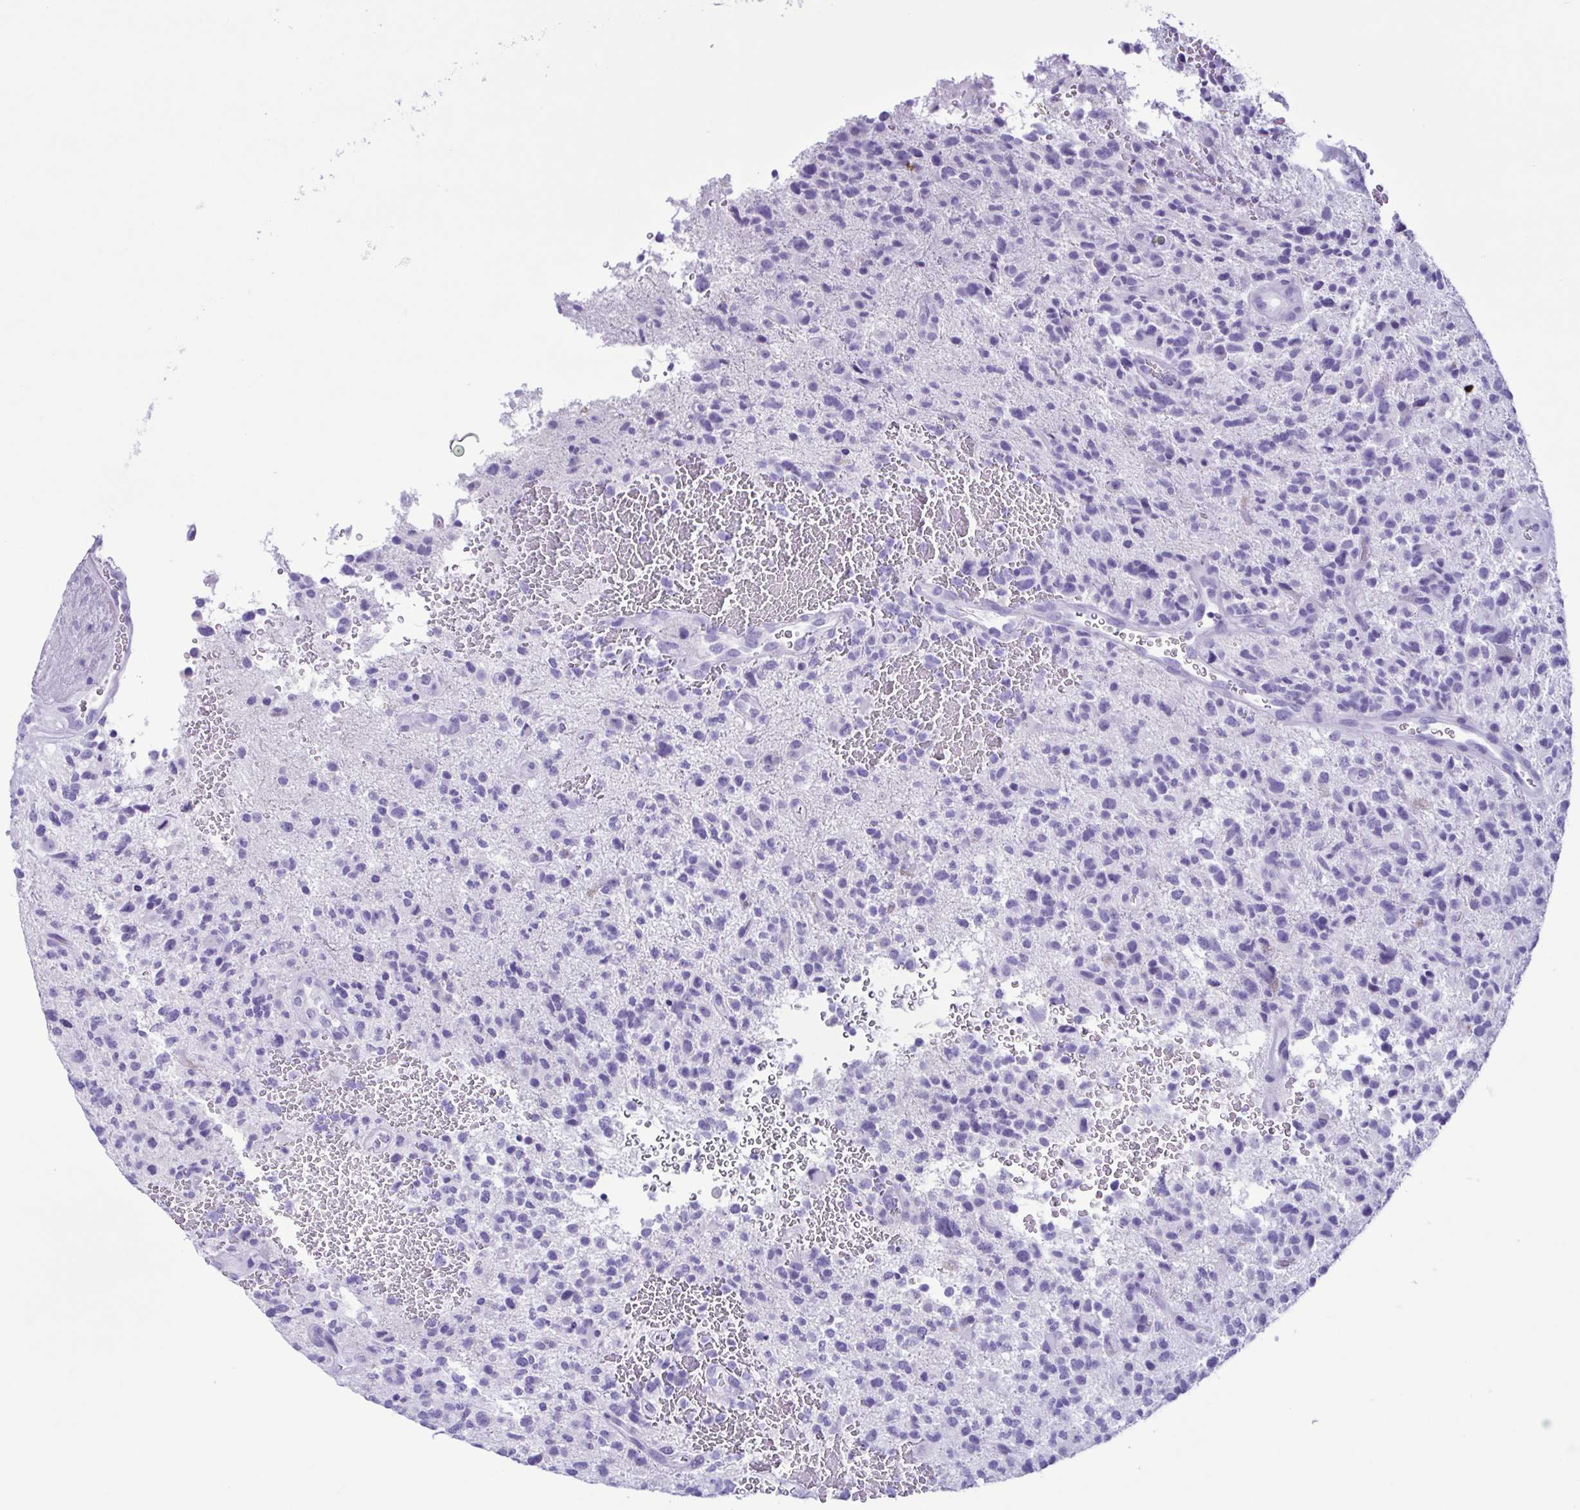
{"staining": {"intensity": "negative", "quantity": "none", "location": "none"}, "tissue": "glioma", "cell_type": "Tumor cells", "image_type": "cancer", "snomed": [{"axis": "morphology", "description": "Glioma, malignant, High grade"}, {"axis": "topography", "description": "Brain"}], "caption": "Tumor cells are negative for protein expression in human high-grade glioma (malignant). (DAB IHC, high magnification).", "gene": "LTF", "patient": {"sex": "female", "age": 71}}